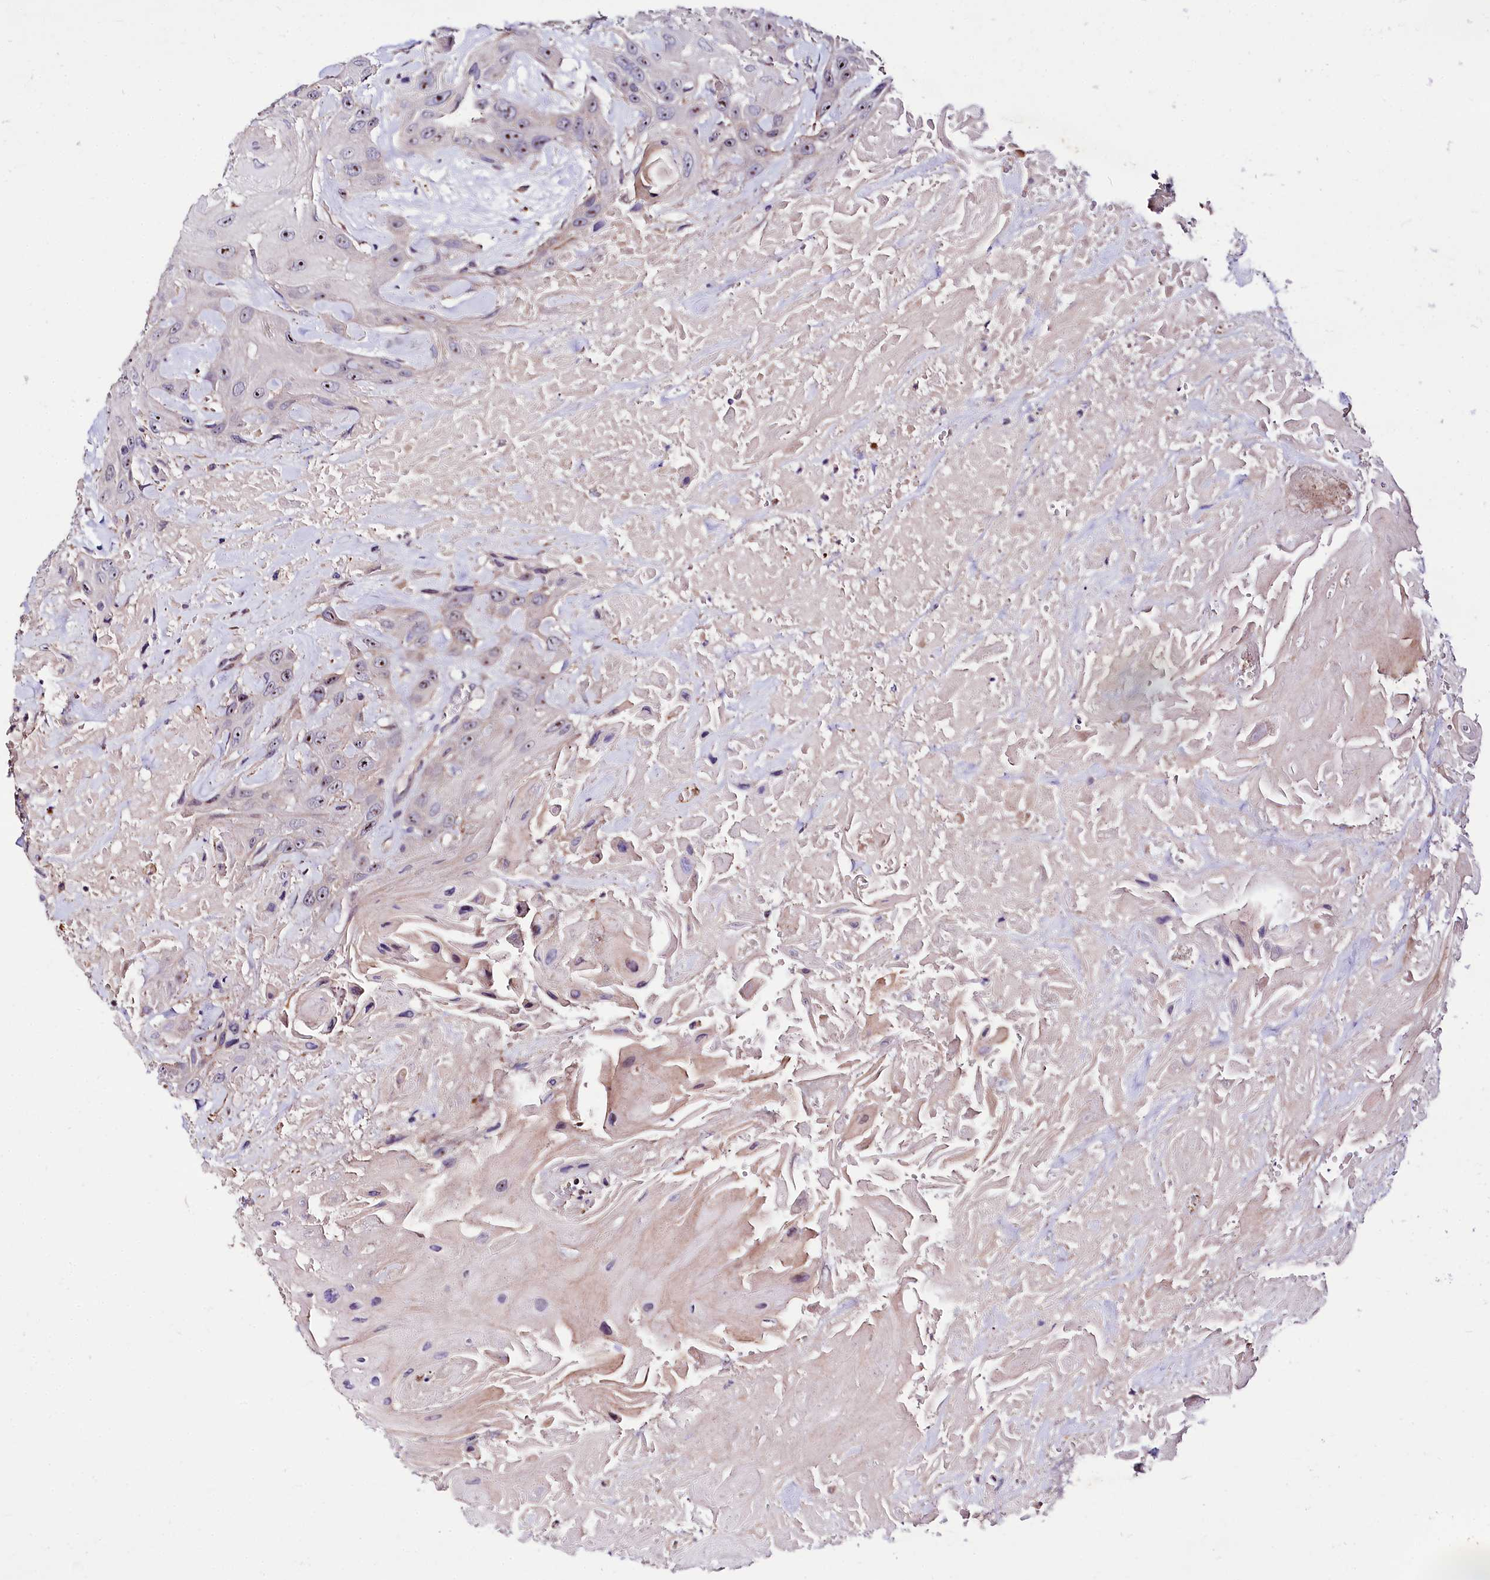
{"staining": {"intensity": "moderate", "quantity": "25%-75%", "location": "nuclear"}, "tissue": "head and neck cancer", "cell_type": "Tumor cells", "image_type": "cancer", "snomed": [{"axis": "morphology", "description": "Squamous cell carcinoma, NOS"}, {"axis": "topography", "description": "Head-Neck"}], "caption": "Protein analysis of head and neck cancer (squamous cell carcinoma) tissue shows moderate nuclear staining in approximately 25%-75% of tumor cells.", "gene": "RPUSD3", "patient": {"sex": "male", "age": 81}}